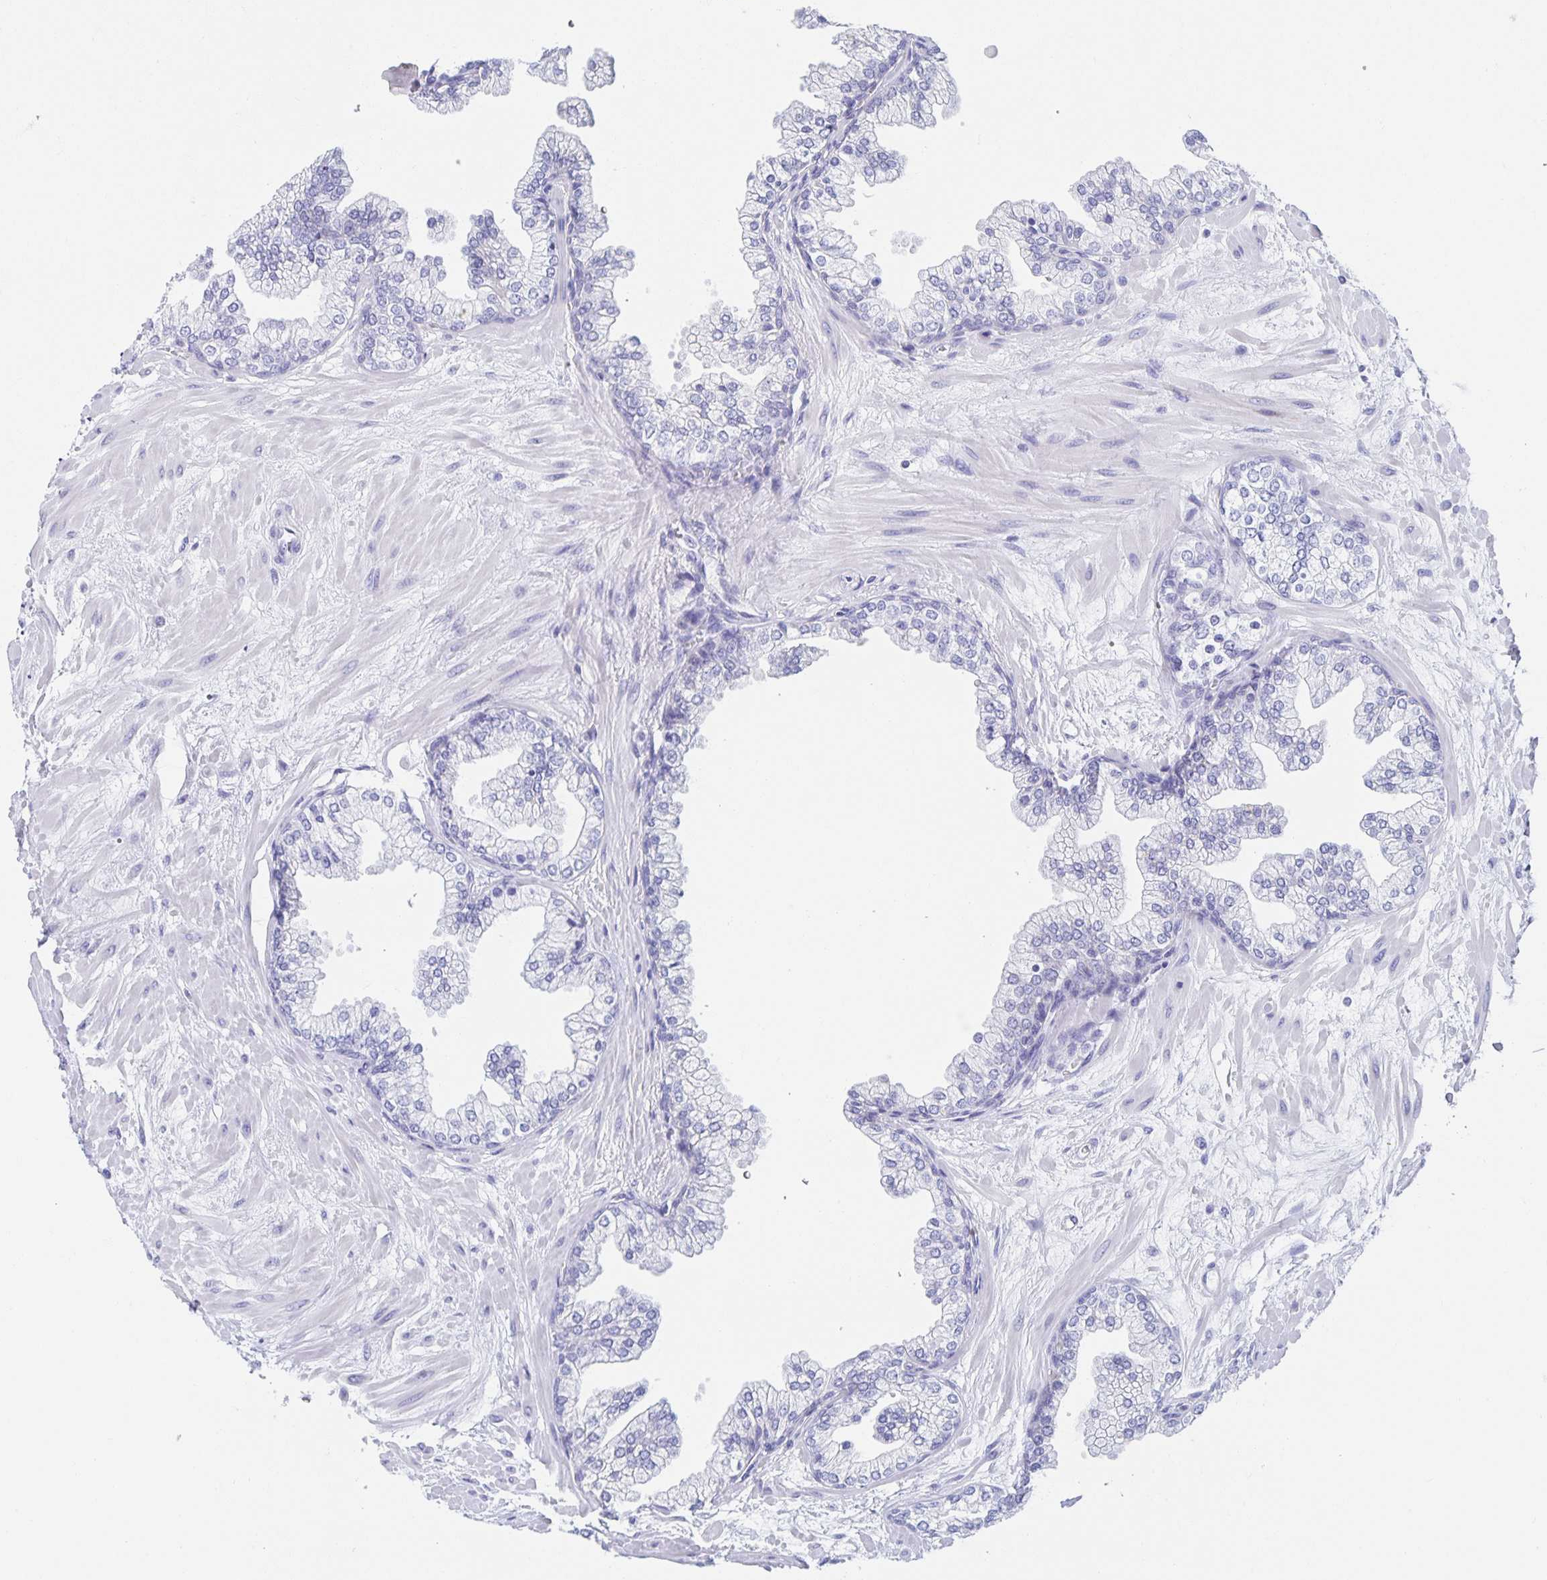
{"staining": {"intensity": "negative", "quantity": "none", "location": "none"}, "tissue": "prostate", "cell_type": "Glandular cells", "image_type": "normal", "snomed": [{"axis": "morphology", "description": "Normal tissue, NOS"}, {"axis": "topography", "description": "Prostate"}, {"axis": "topography", "description": "Peripheral nerve tissue"}], "caption": "Protein analysis of benign prostate reveals no significant staining in glandular cells. (DAB (3,3'-diaminobenzidine) immunohistochemistry, high magnification).", "gene": "DMBT1", "patient": {"sex": "male", "age": 61}}